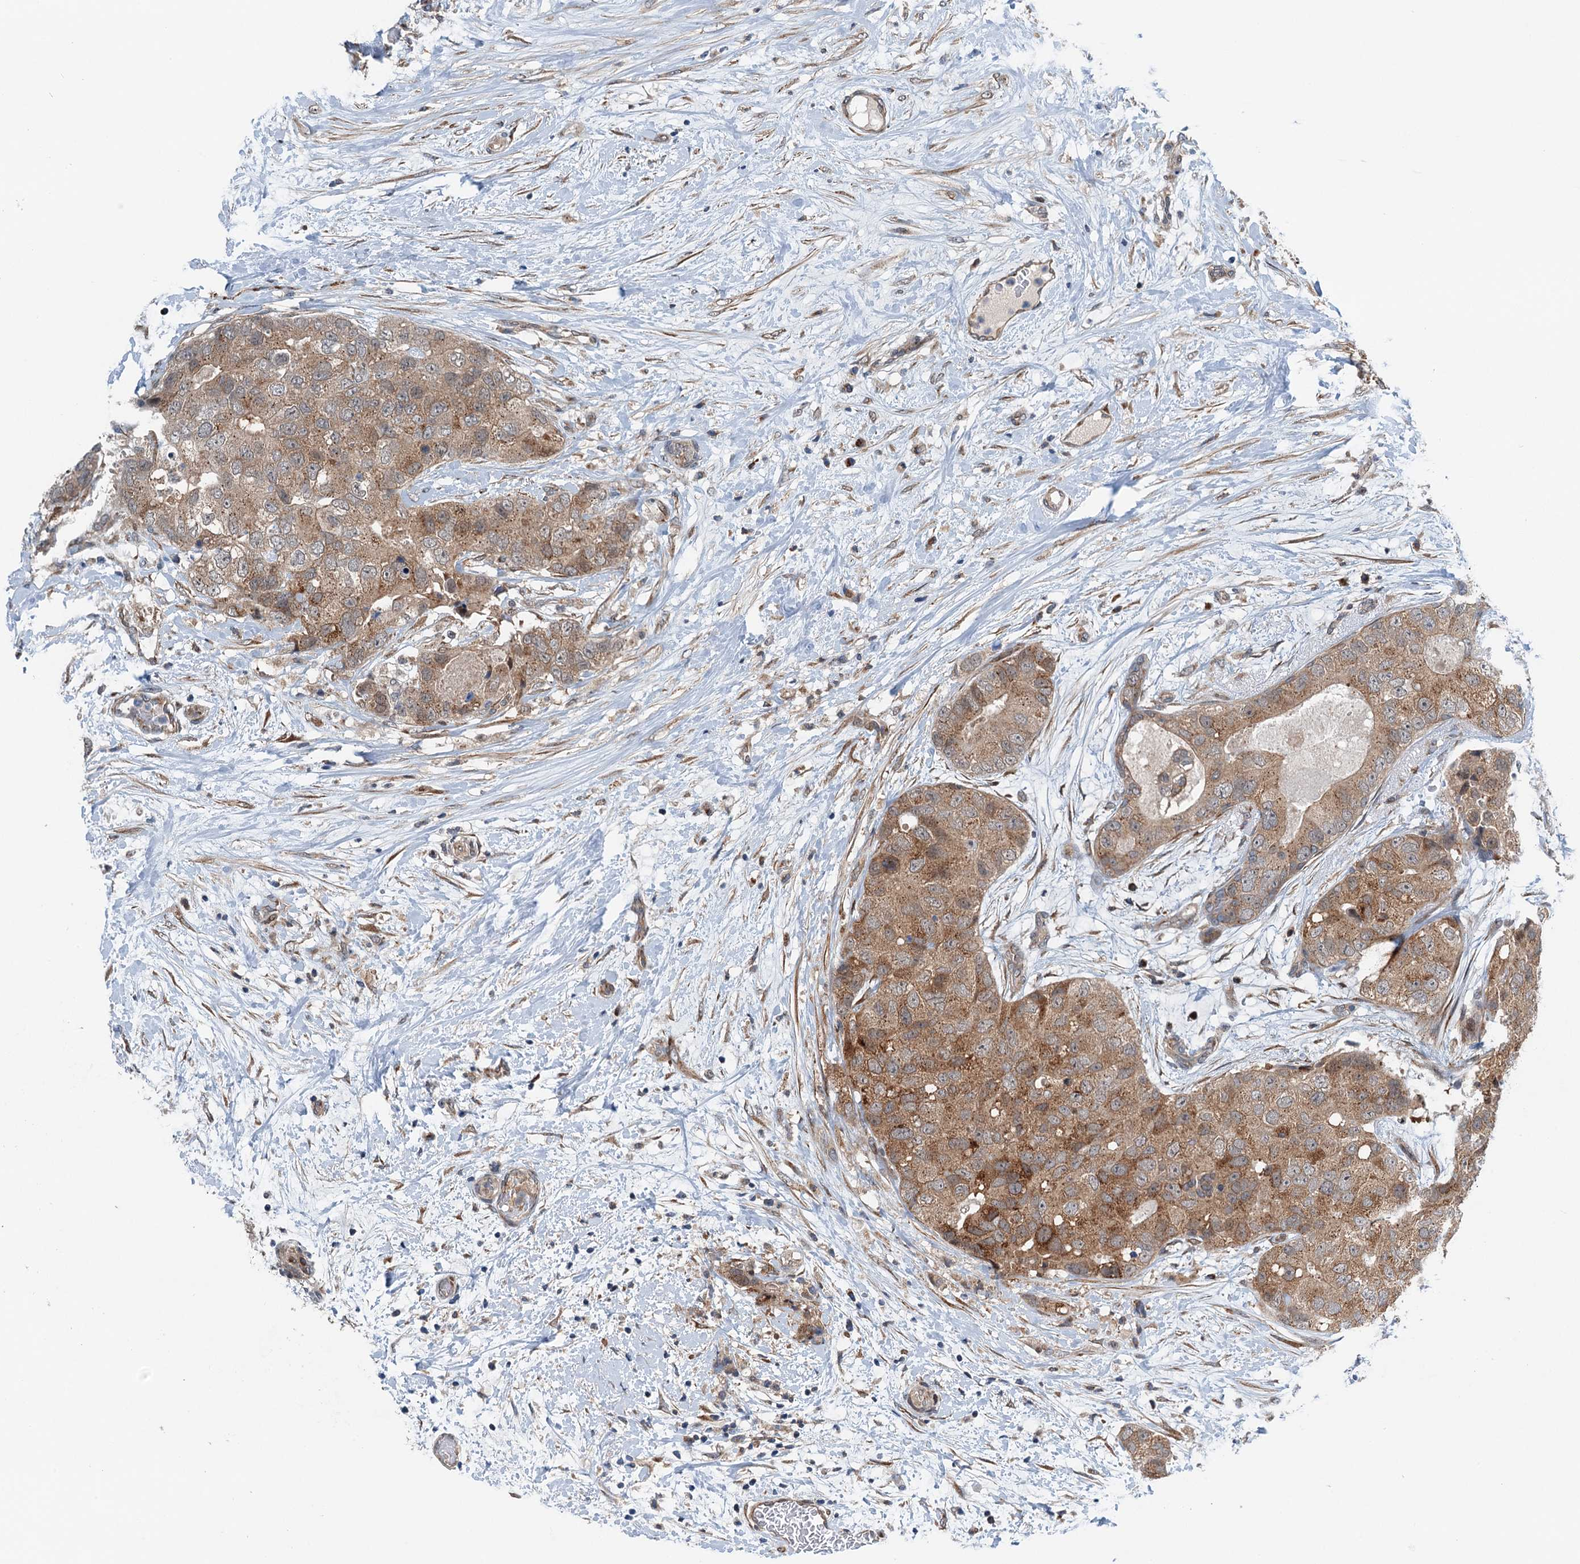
{"staining": {"intensity": "moderate", "quantity": ">75%", "location": "cytoplasmic/membranous"}, "tissue": "breast cancer", "cell_type": "Tumor cells", "image_type": "cancer", "snomed": [{"axis": "morphology", "description": "Duct carcinoma"}, {"axis": "topography", "description": "Breast"}], "caption": "This micrograph demonstrates immunohistochemistry (IHC) staining of invasive ductal carcinoma (breast), with medium moderate cytoplasmic/membranous positivity in approximately >75% of tumor cells.", "gene": "DYNC2I2", "patient": {"sex": "female", "age": 62}}